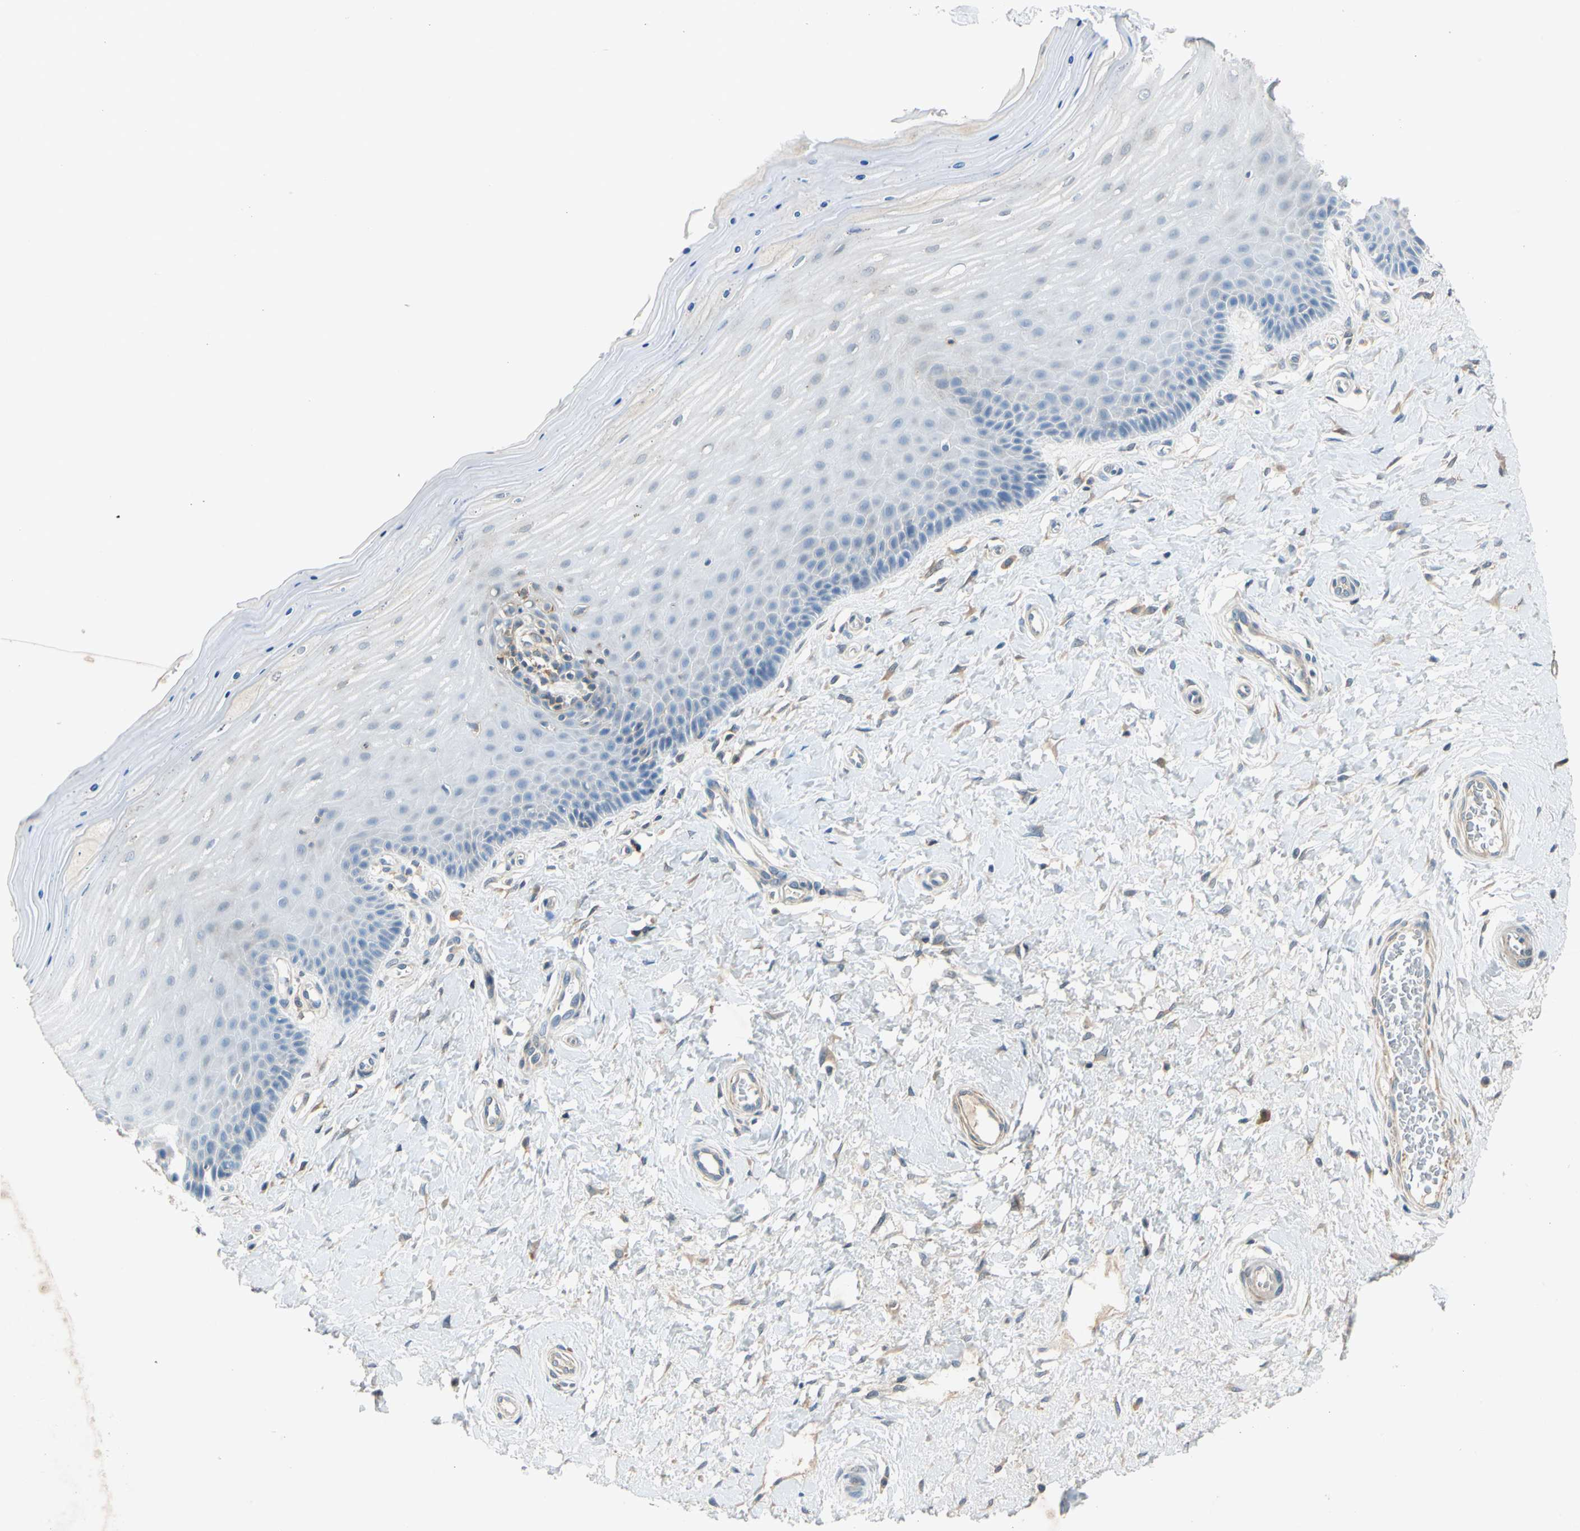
{"staining": {"intensity": "moderate", "quantity": "25%-75%", "location": "cytoplasmic/membranous,nuclear"}, "tissue": "cervix", "cell_type": "Glandular cells", "image_type": "normal", "snomed": [{"axis": "morphology", "description": "Normal tissue, NOS"}, {"axis": "topography", "description": "Cervix"}], "caption": "Immunohistochemical staining of unremarkable cervix demonstrates 25%-75% levels of moderate cytoplasmic/membranous,nuclear protein positivity in about 25%-75% of glandular cells.", "gene": "WIPI1", "patient": {"sex": "female", "age": 55}}